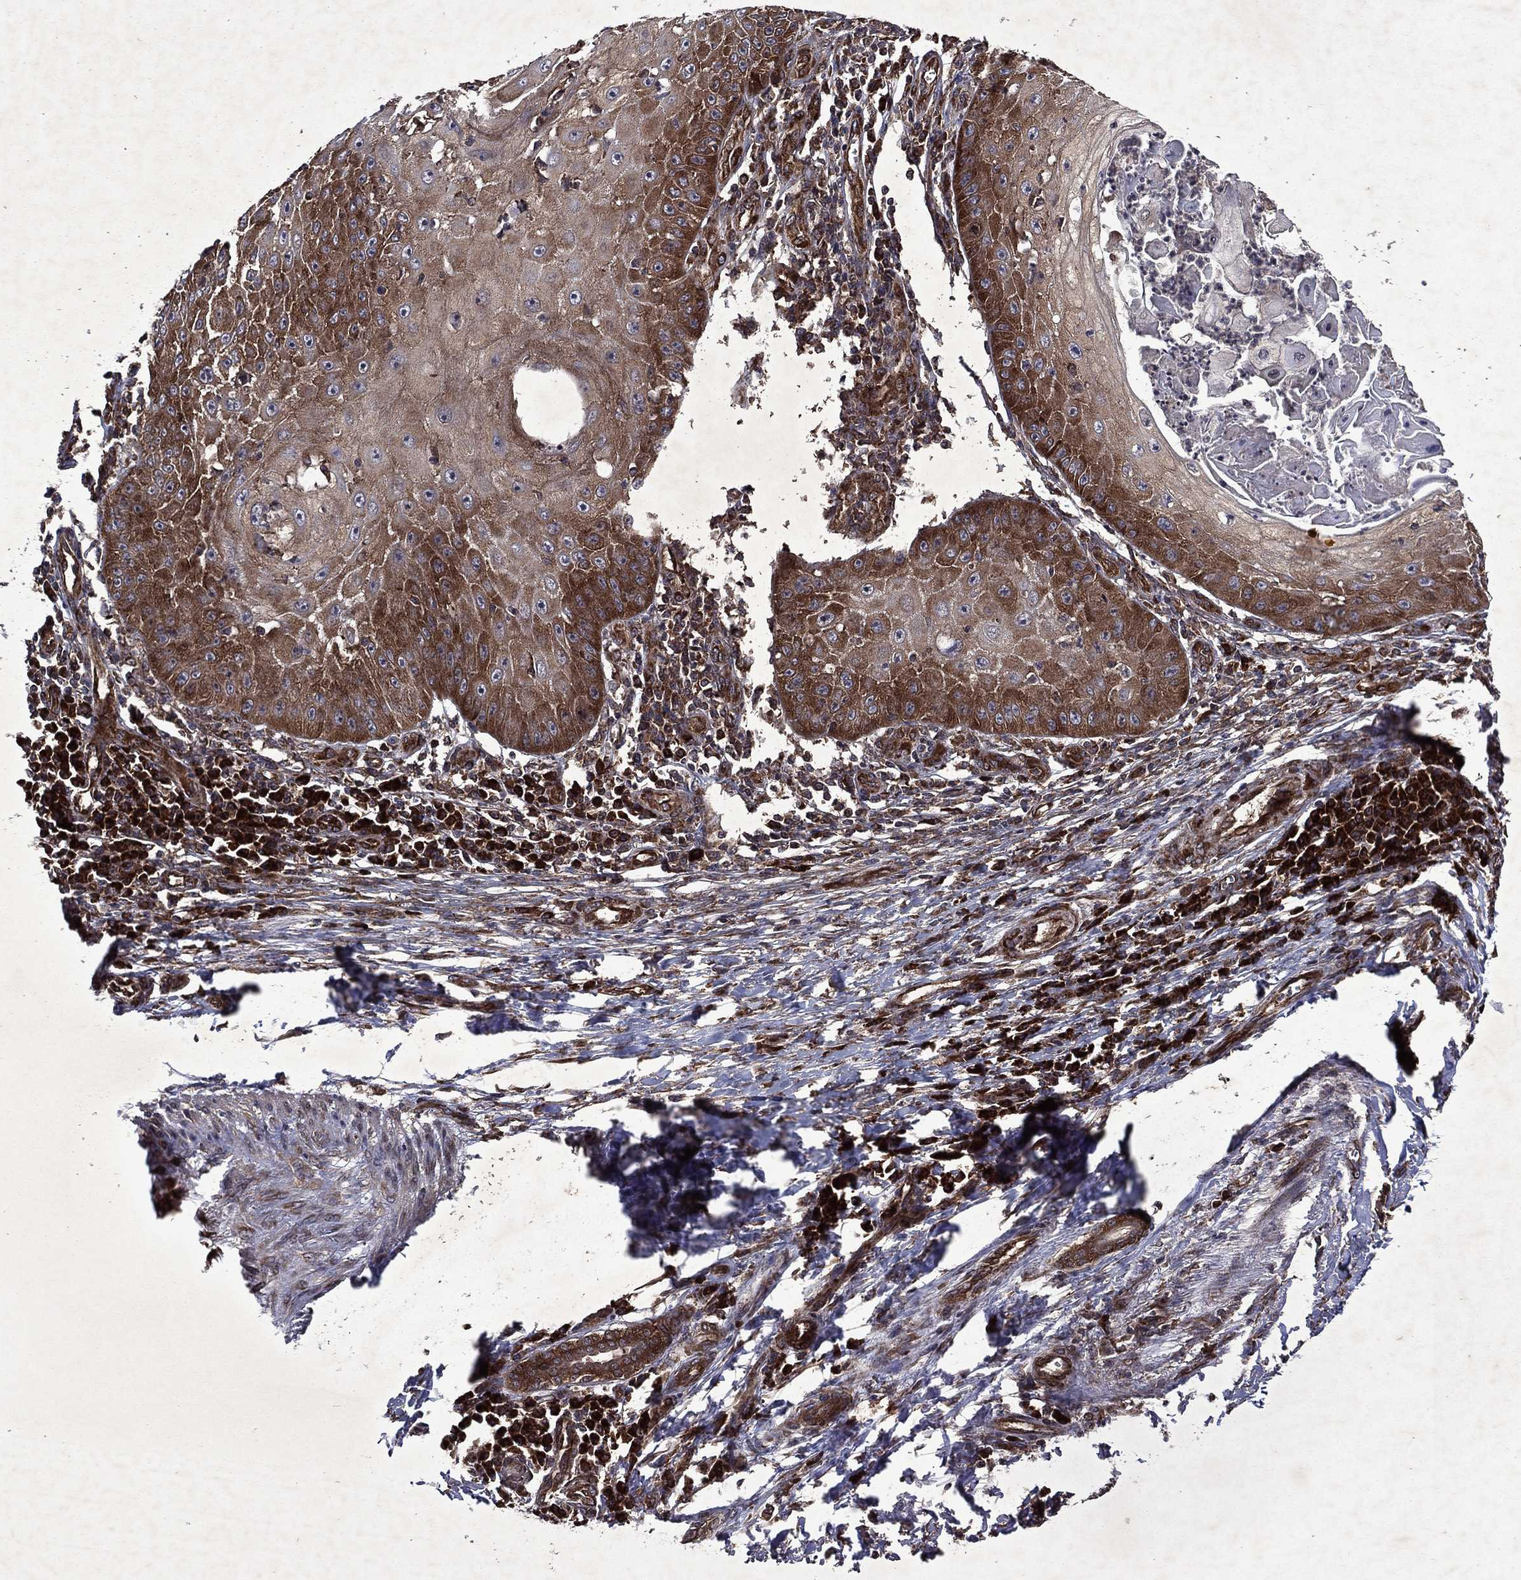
{"staining": {"intensity": "moderate", "quantity": ">75%", "location": "cytoplasmic/membranous"}, "tissue": "skin cancer", "cell_type": "Tumor cells", "image_type": "cancer", "snomed": [{"axis": "morphology", "description": "Squamous cell carcinoma, NOS"}, {"axis": "topography", "description": "Skin"}], "caption": "There is medium levels of moderate cytoplasmic/membranous expression in tumor cells of skin cancer, as demonstrated by immunohistochemical staining (brown color).", "gene": "EIF2B4", "patient": {"sex": "male", "age": 70}}